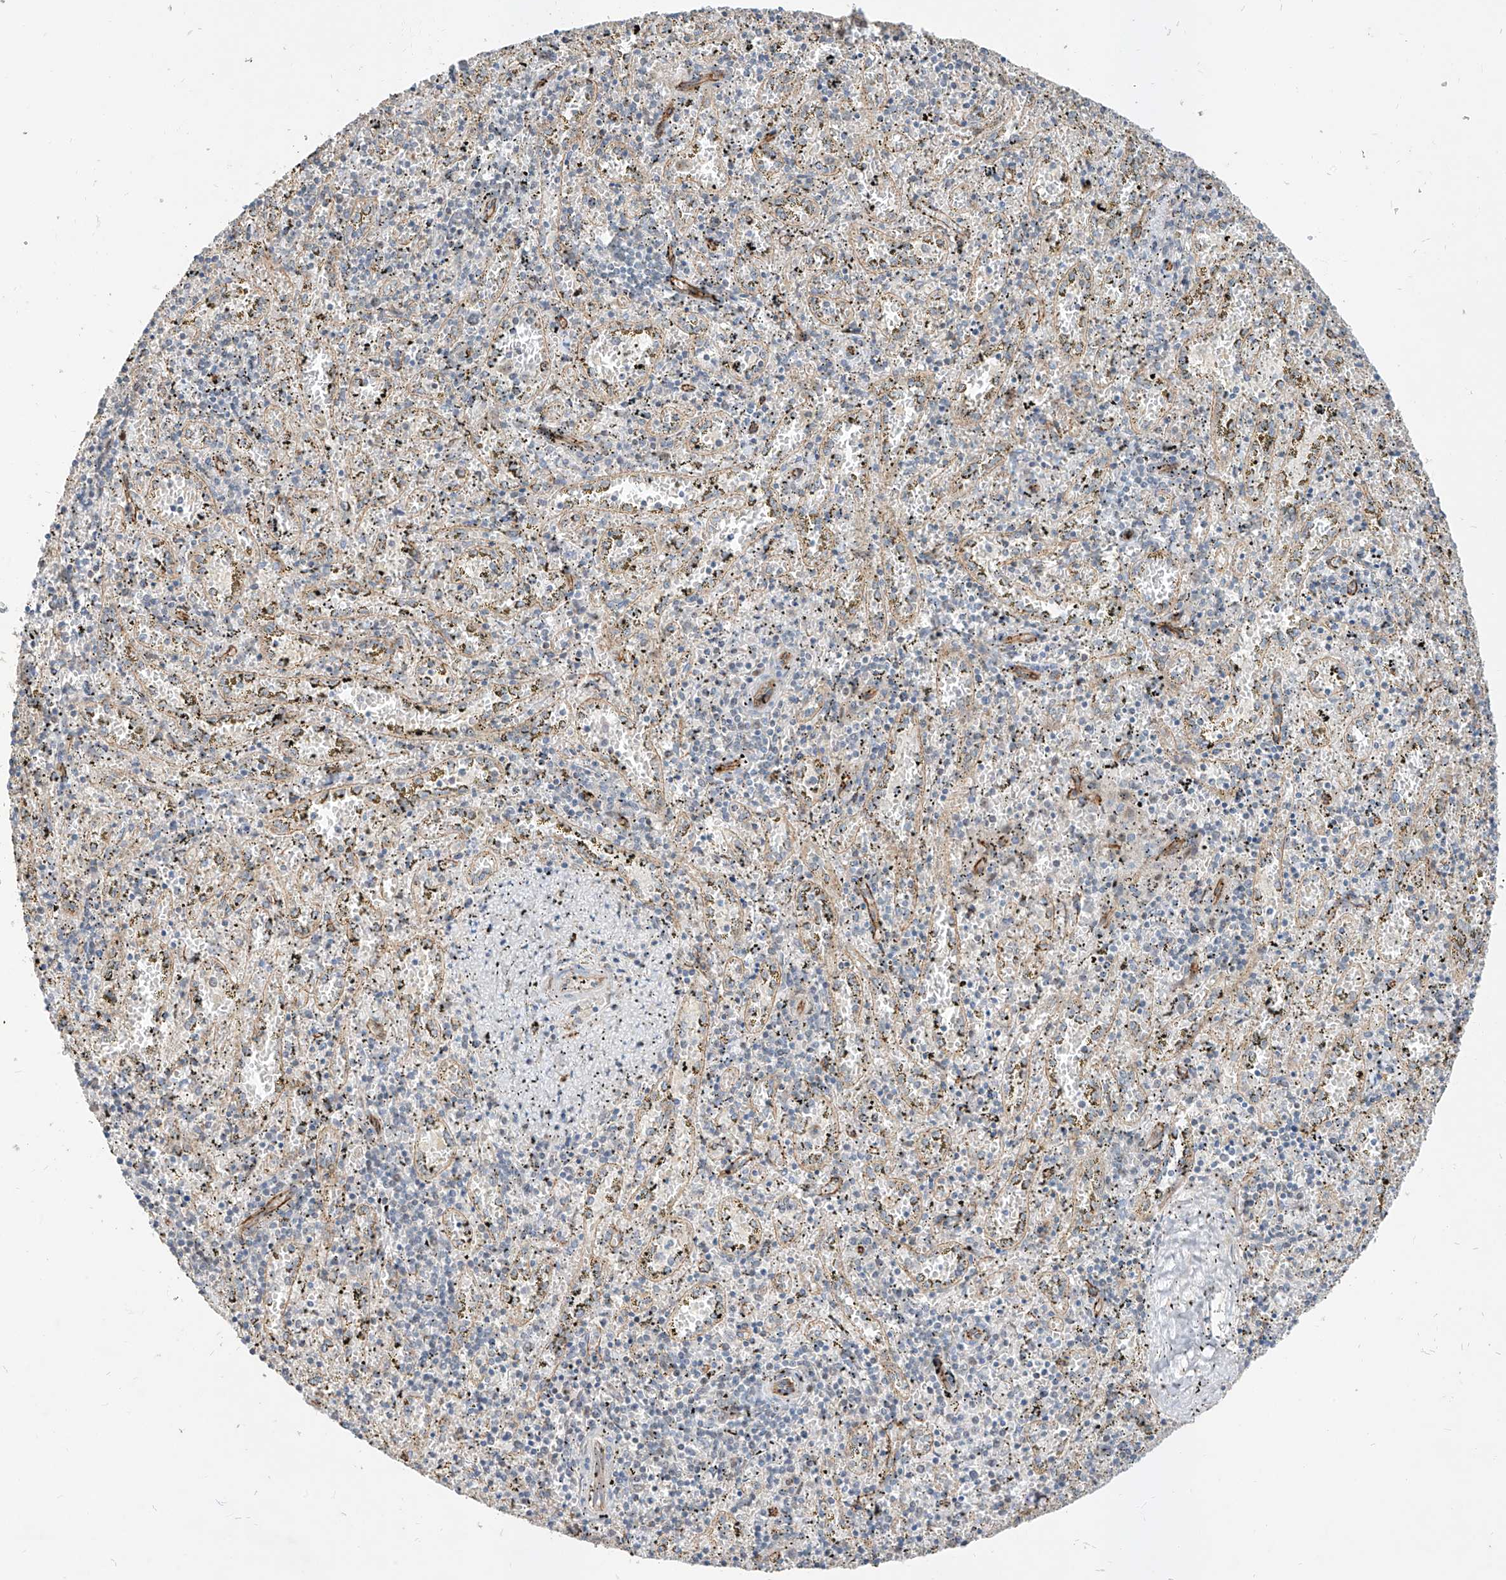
{"staining": {"intensity": "negative", "quantity": "none", "location": "none"}, "tissue": "spleen", "cell_type": "Cells in red pulp", "image_type": "normal", "snomed": [{"axis": "morphology", "description": "Normal tissue, NOS"}, {"axis": "topography", "description": "Spleen"}], "caption": "Immunohistochemistry micrograph of benign spleen: spleen stained with DAB shows no significant protein staining in cells in red pulp. Nuclei are stained in blue.", "gene": "EPHX4", "patient": {"sex": "male", "age": 11}}